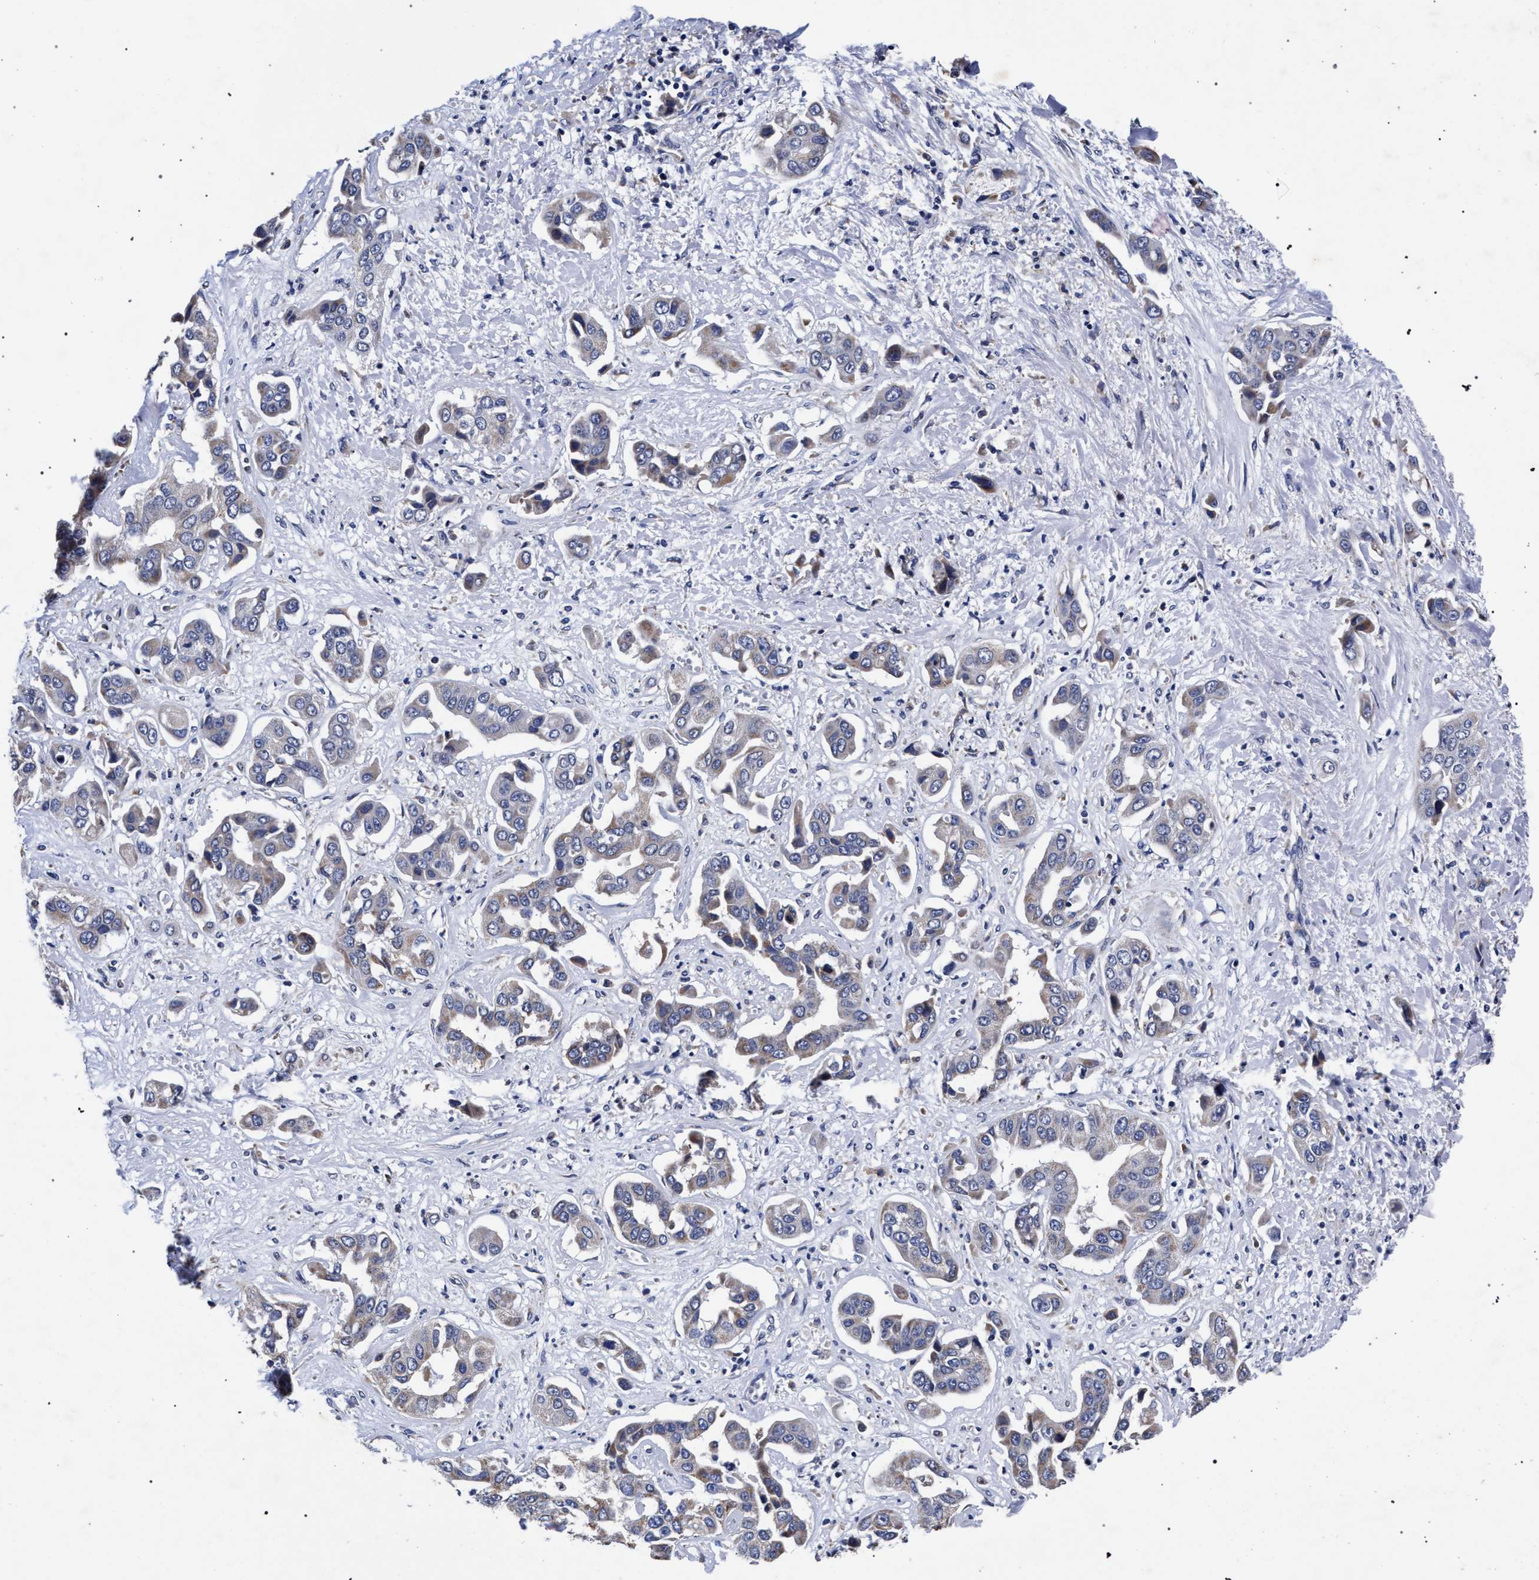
{"staining": {"intensity": "weak", "quantity": "<25%", "location": "cytoplasmic/membranous"}, "tissue": "liver cancer", "cell_type": "Tumor cells", "image_type": "cancer", "snomed": [{"axis": "morphology", "description": "Cholangiocarcinoma"}, {"axis": "topography", "description": "Liver"}], "caption": "Liver cancer (cholangiocarcinoma) was stained to show a protein in brown. There is no significant staining in tumor cells.", "gene": "CFAP95", "patient": {"sex": "female", "age": 52}}